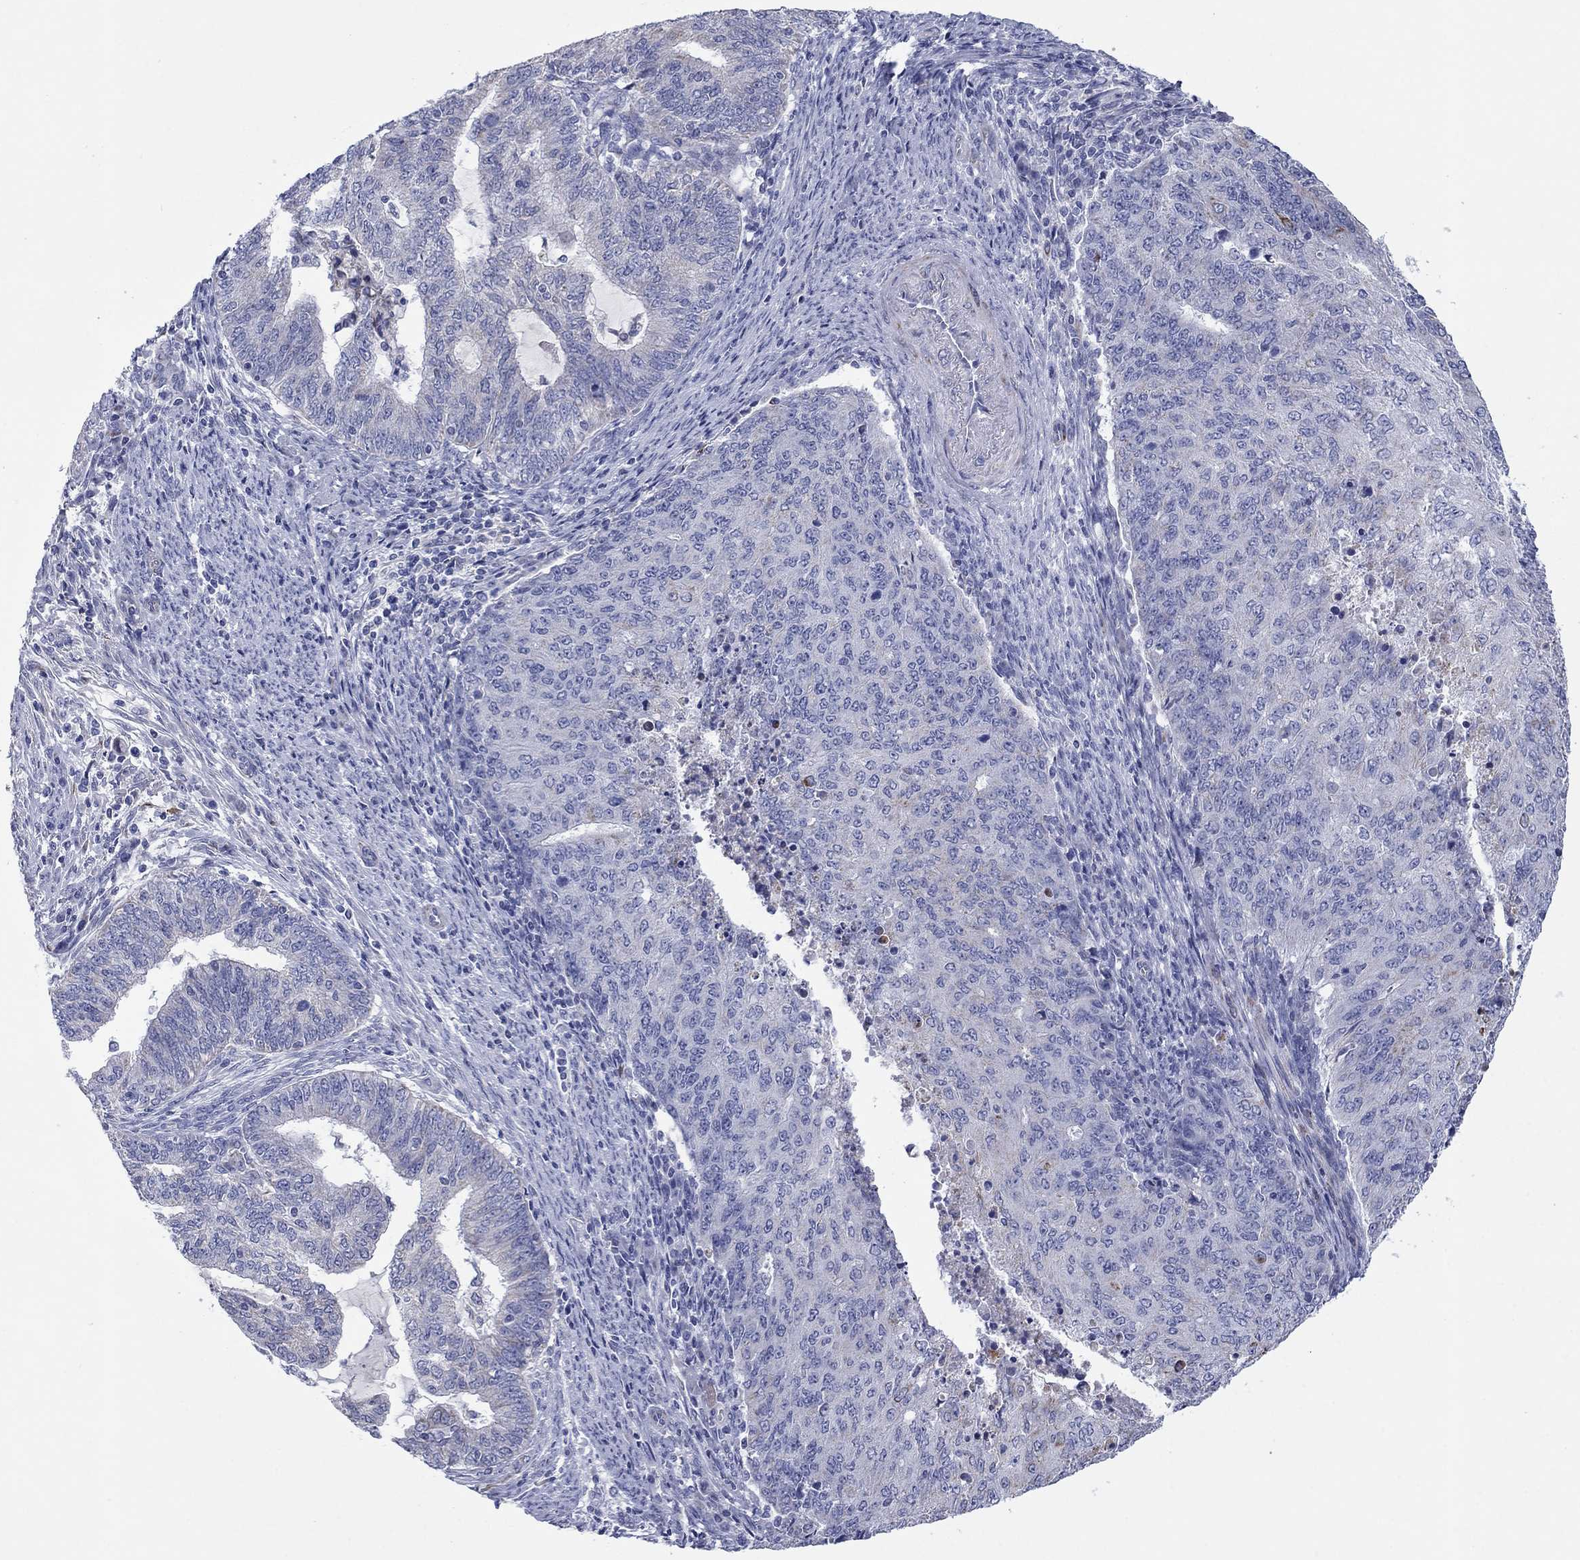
{"staining": {"intensity": "moderate", "quantity": "<25%", "location": "cytoplasmic/membranous"}, "tissue": "endometrial cancer", "cell_type": "Tumor cells", "image_type": "cancer", "snomed": [{"axis": "morphology", "description": "Adenocarcinoma, NOS"}, {"axis": "topography", "description": "Endometrium"}], "caption": "Immunohistochemistry (IHC) of human adenocarcinoma (endometrial) shows low levels of moderate cytoplasmic/membranous expression in about <25% of tumor cells.", "gene": "MGST3", "patient": {"sex": "female", "age": 82}}